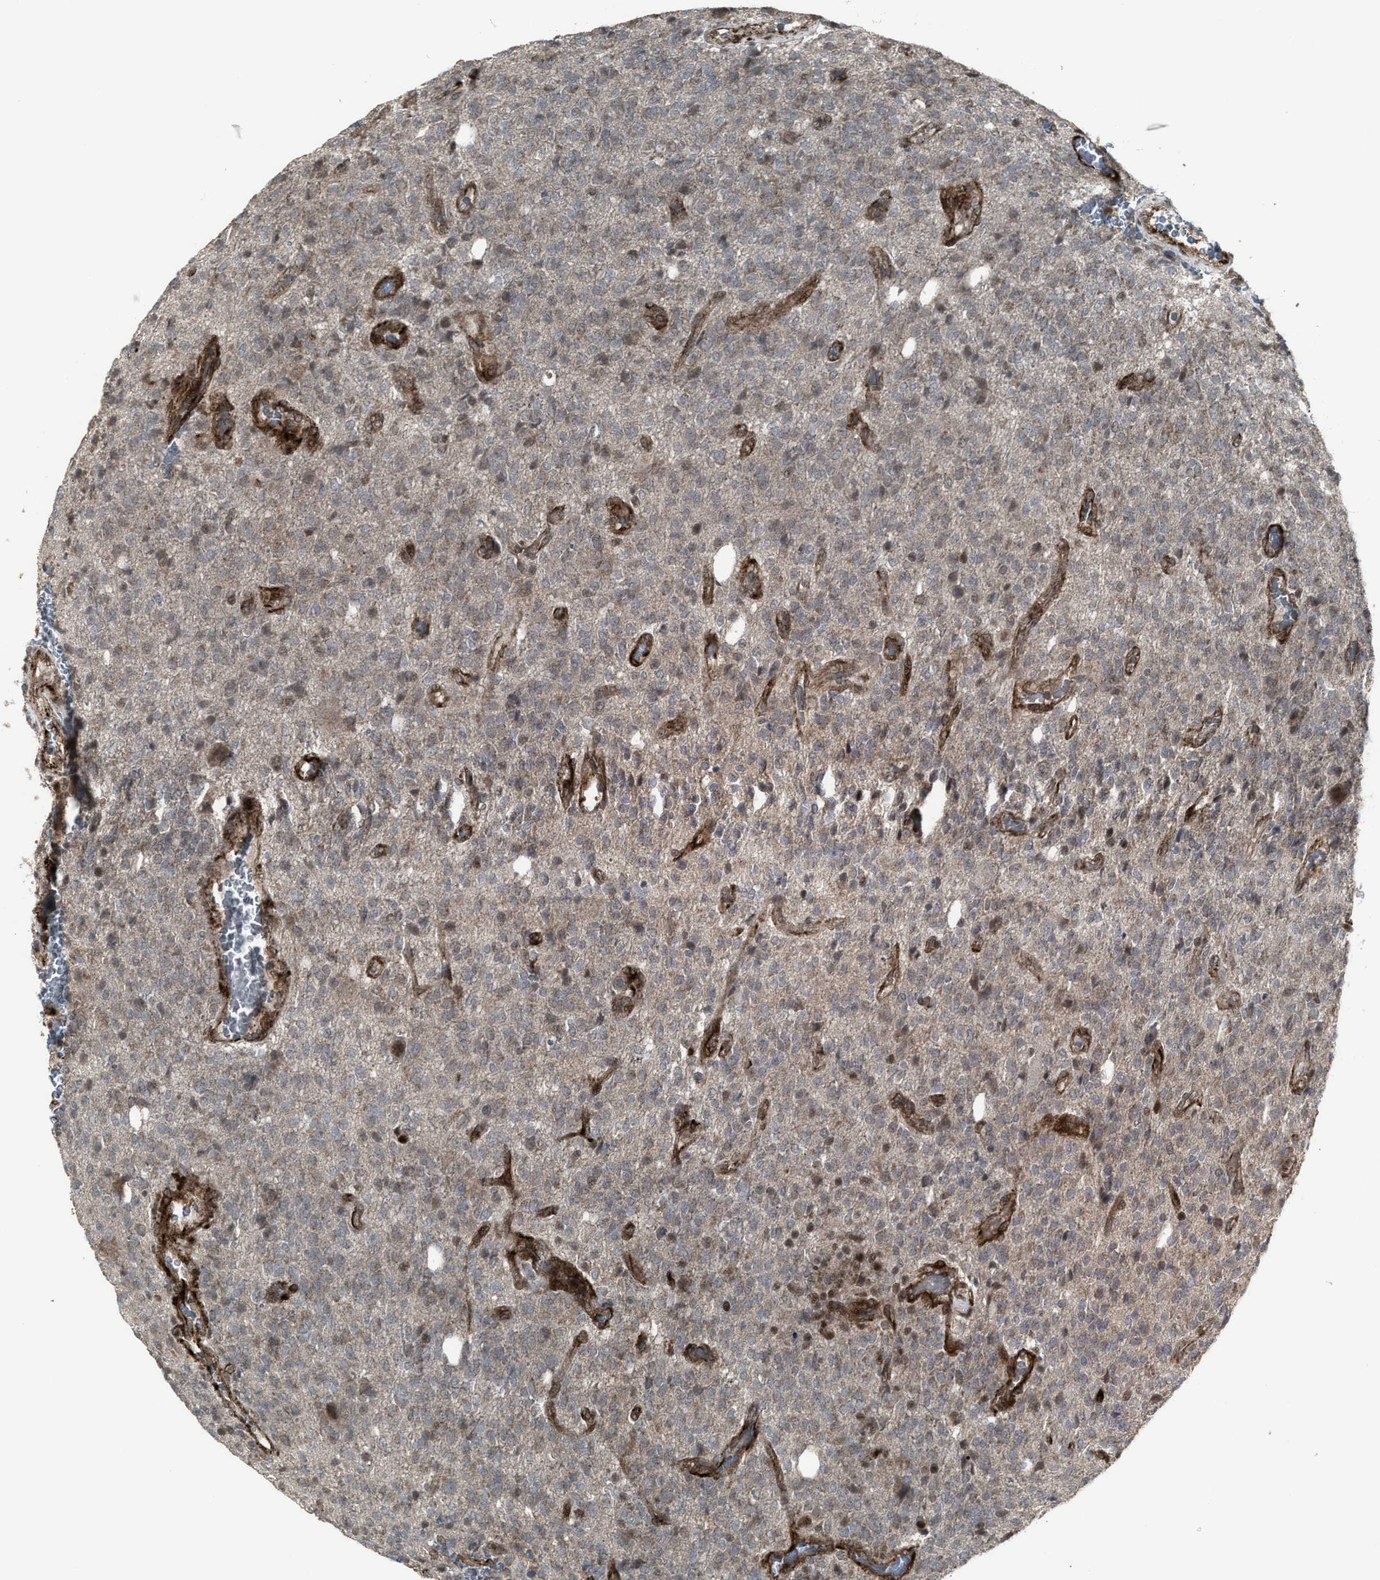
{"staining": {"intensity": "weak", "quantity": "<25%", "location": "nuclear"}, "tissue": "glioma", "cell_type": "Tumor cells", "image_type": "cancer", "snomed": [{"axis": "morphology", "description": "Glioma, malignant, High grade"}, {"axis": "topography", "description": "Brain"}], "caption": "A histopathology image of human malignant high-grade glioma is negative for staining in tumor cells. (Stains: DAB immunohistochemistry with hematoxylin counter stain, Microscopy: brightfield microscopy at high magnification).", "gene": "DPF2", "patient": {"sex": "male", "age": 34}}